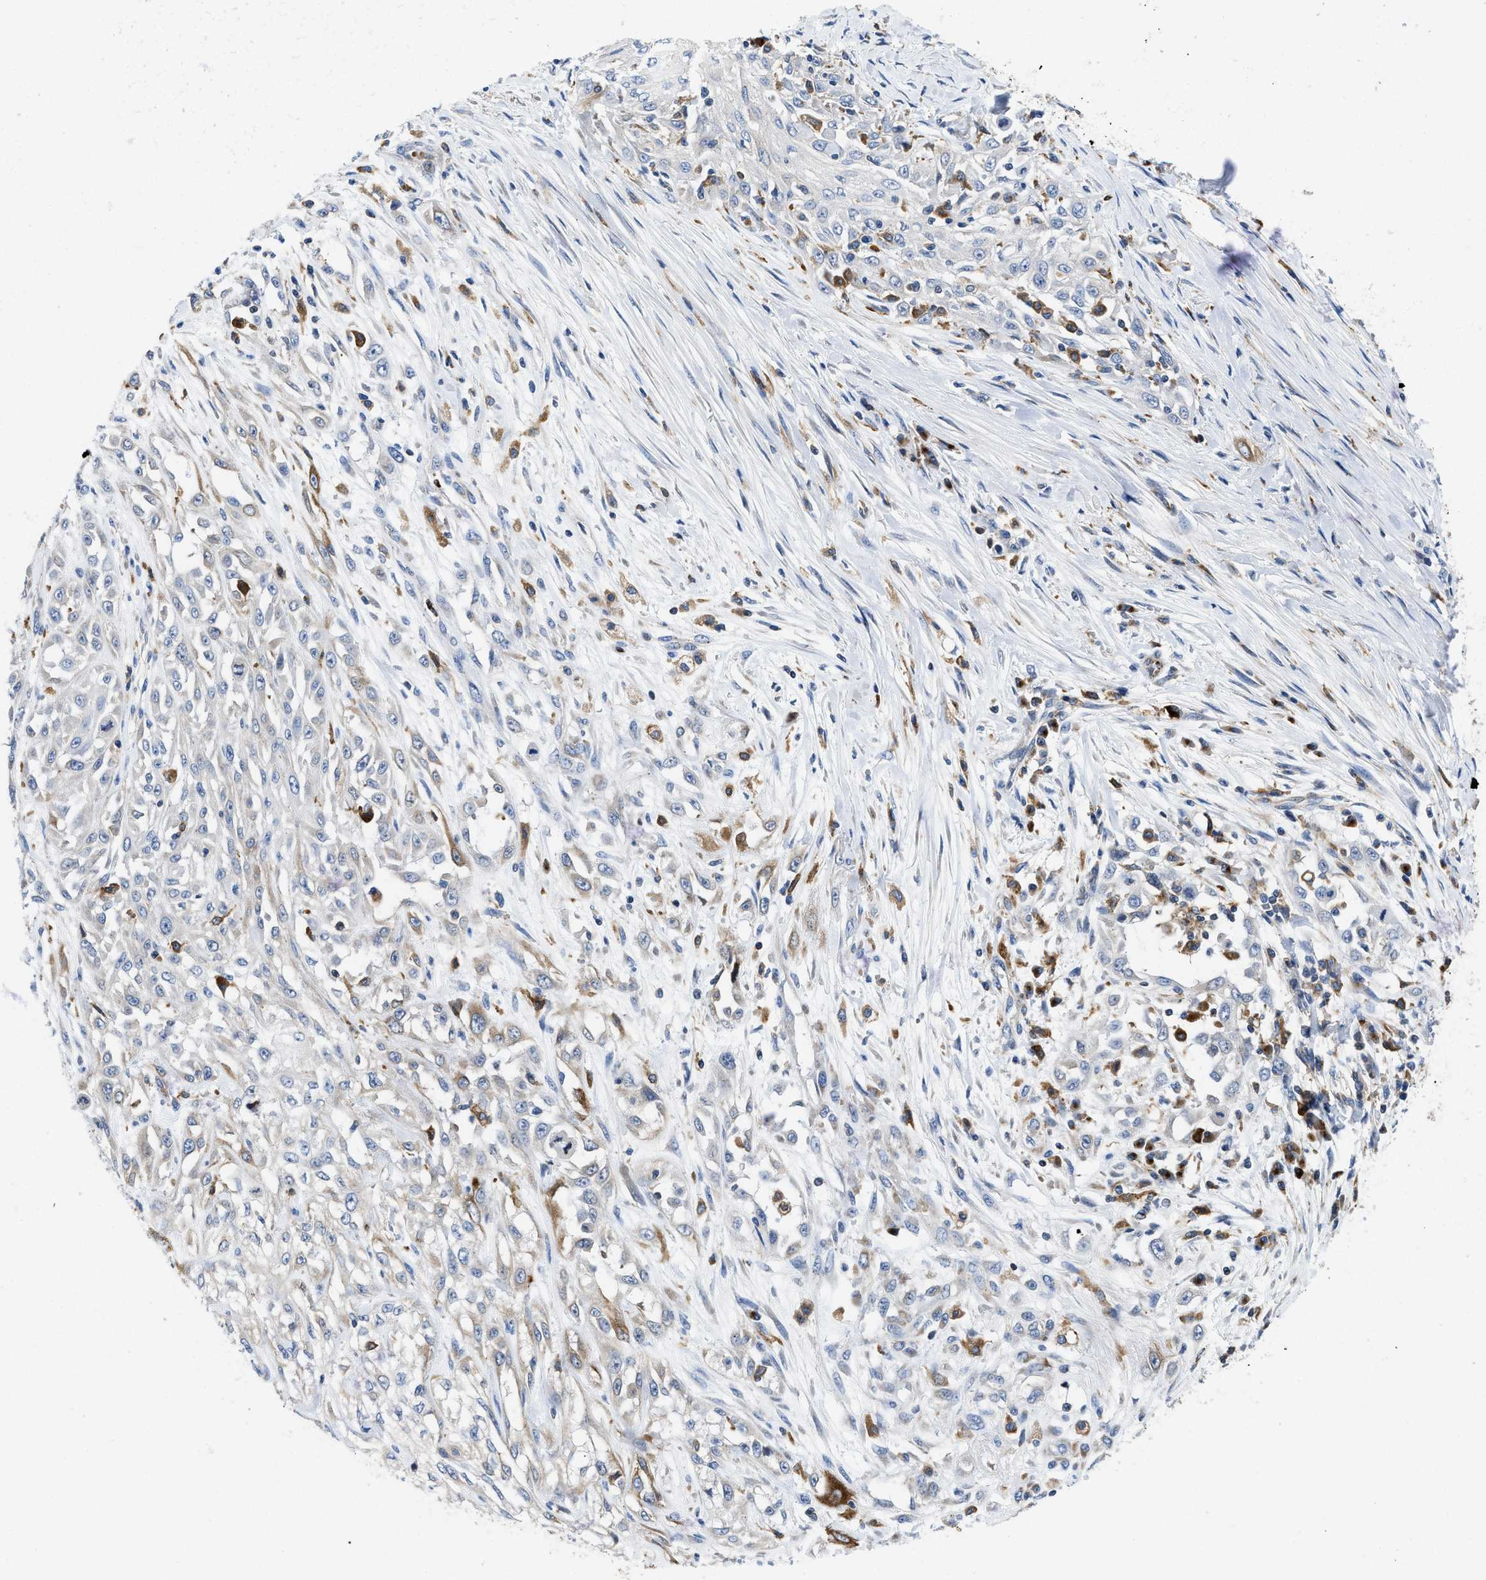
{"staining": {"intensity": "negative", "quantity": "none", "location": "none"}, "tissue": "skin cancer", "cell_type": "Tumor cells", "image_type": "cancer", "snomed": [{"axis": "morphology", "description": "Squamous cell carcinoma, NOS"}, {"axis": "morphology", "description": "Squamous cell carcinoma, metastatic, NOS"}, {"axis": "topography", "description": "Skin"}, {"axis": "topography", "description": "Lymph node"}], "caption": "Immunohistochemistry of skin cancer (squamous cell carcinoma) shows no expression in tumor cells. (Brightfield microscopy of DAB (3,3'-diaminobenzidine) IHC at high magnification).", "gene": "ENPP4", "patient": {"sex": "male", "age": 75}}